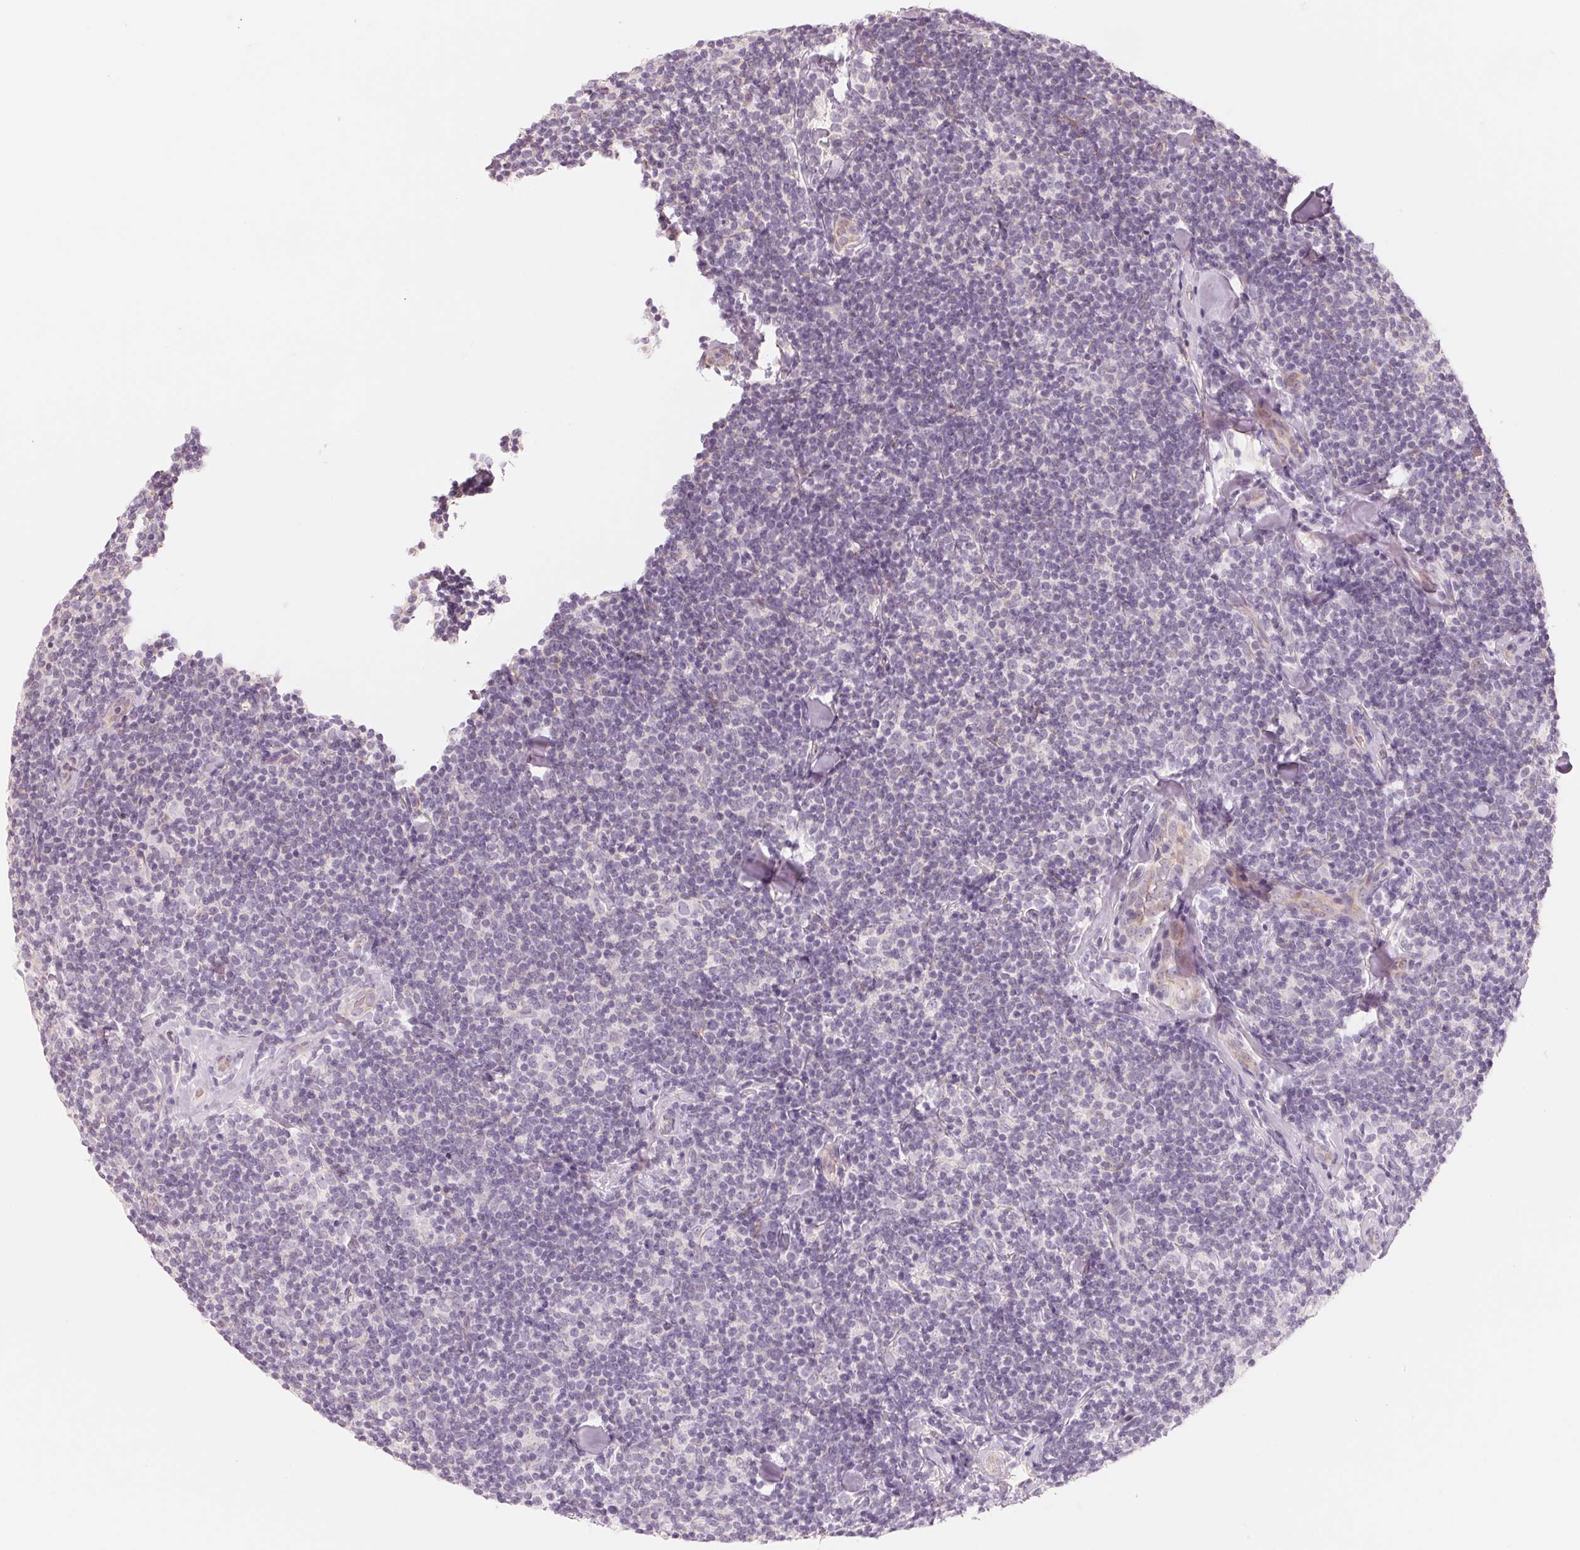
{"staining": {"intensity": "negative", "quantity": "none", "location": "none"}, "tissue": "lymphoma", "cell_type": "Tumor cells", "image_type": "cancer", "snomed": [{"axis": "morphology", "description": "Malignant lymphoma, non-Hodgkin's type, Low grade"}, {"axis": "topography", "description": "Lymph node"}], "caption": "Immunohistochemistry (IHC) histopathology image of human lymphoma stained for a protein (brown), which displays no staining in tumor cells.", "gene": "CFHR2", "patient": {"sex": "female", "age": 56}}